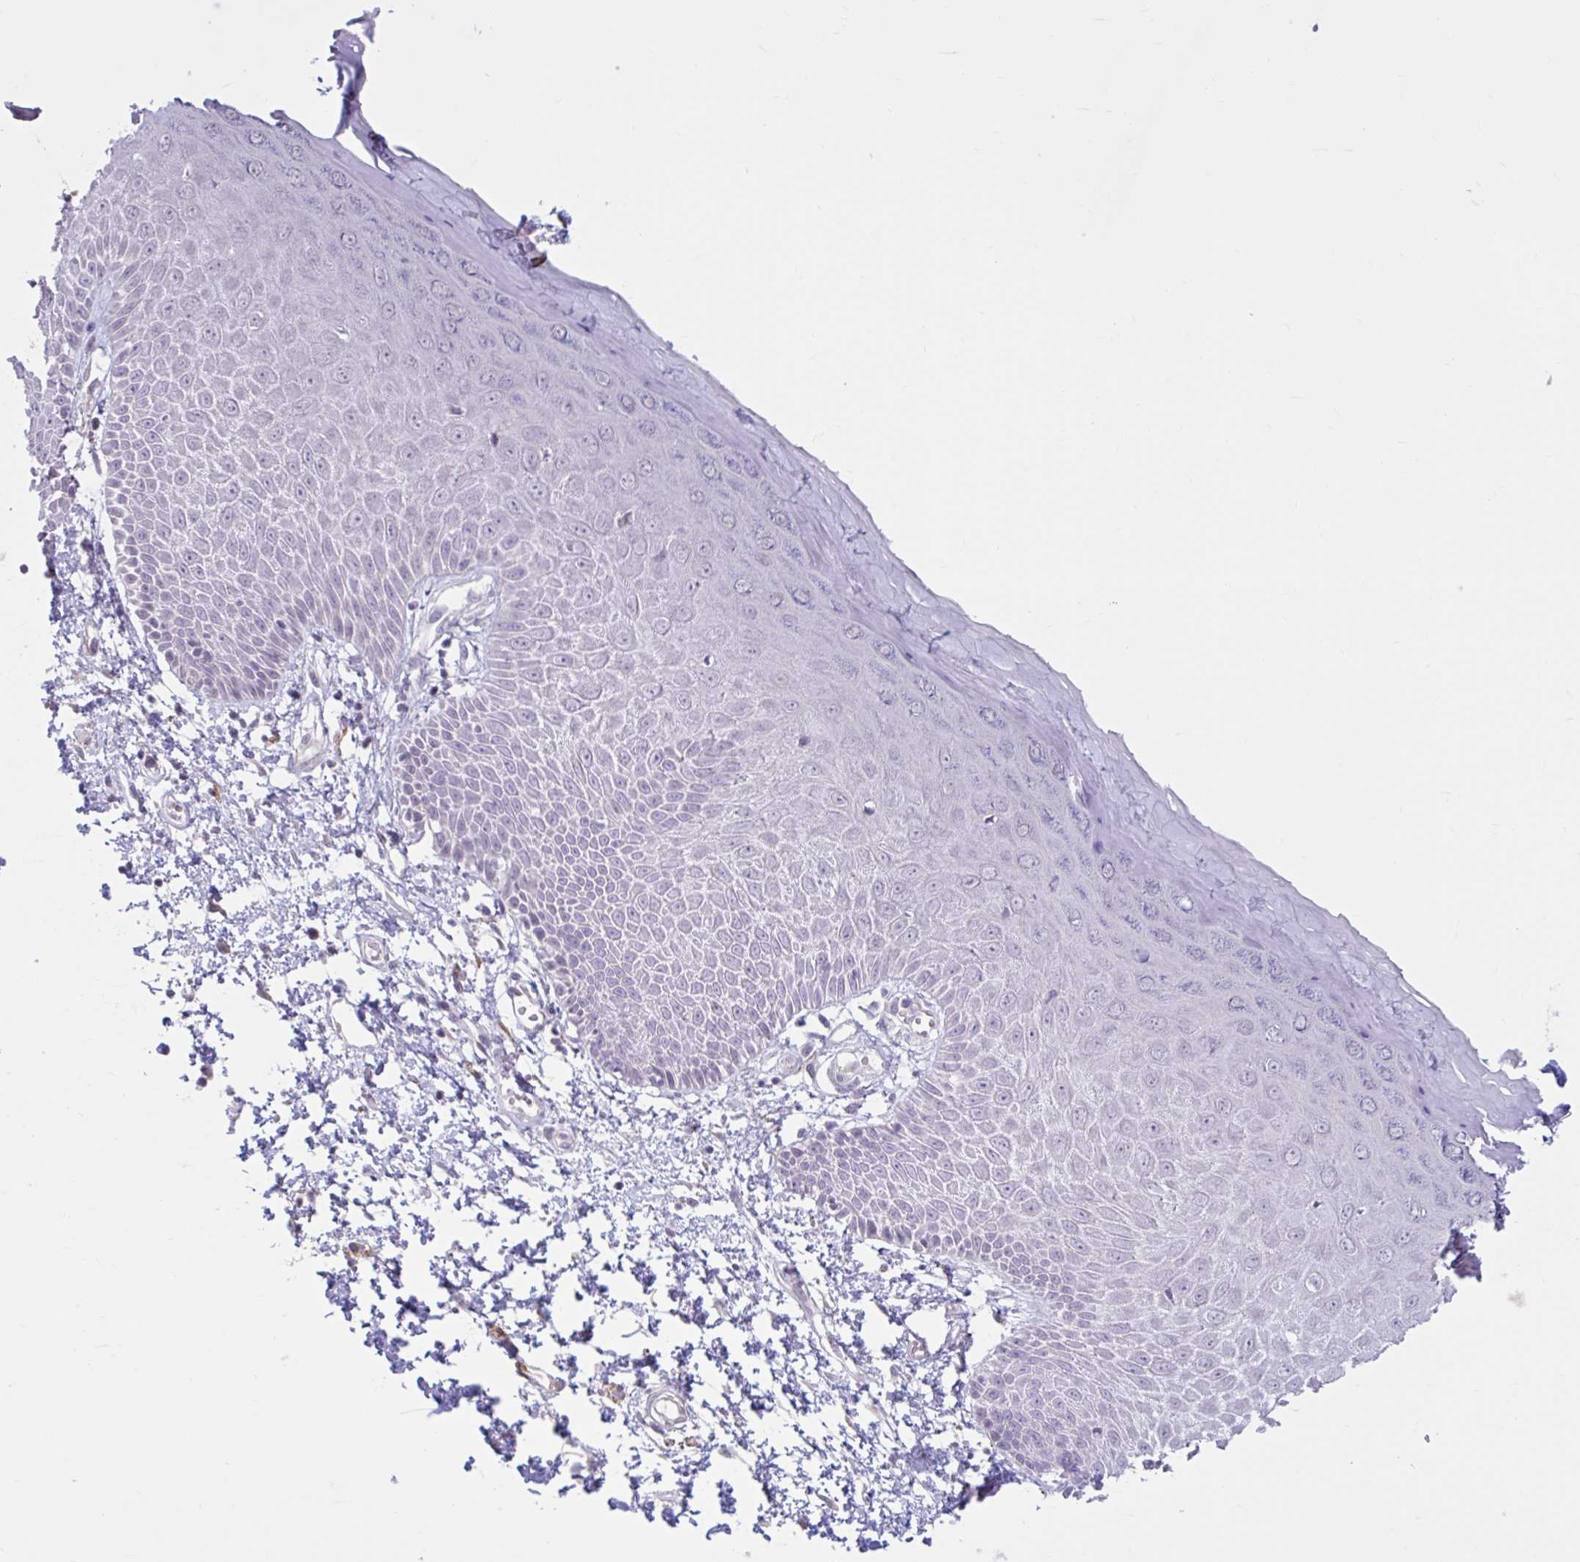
{"staining": {"intensity": "negative", "quantity": "none", "location": "none"}, "tissue": "skin", "cell_type": "Epidermal cells", "image_type": "normal", "snomed": [{"axis": "morphology", "description": "Normal tissue, NOS"}, {"axis": "topography", "description": "Anal"}, {"axis": "topography", "description": "Peripheral nerve tissue"}], "caption": "Immunohistochemistry (IHC) image of benign skin: human skin stained with DAB (3,3'-diaminobenzidine) reveals no significant protein expression in epidermal cells.", "gene": "CDH19", "patient": {"sex": "male", "age": 78}}